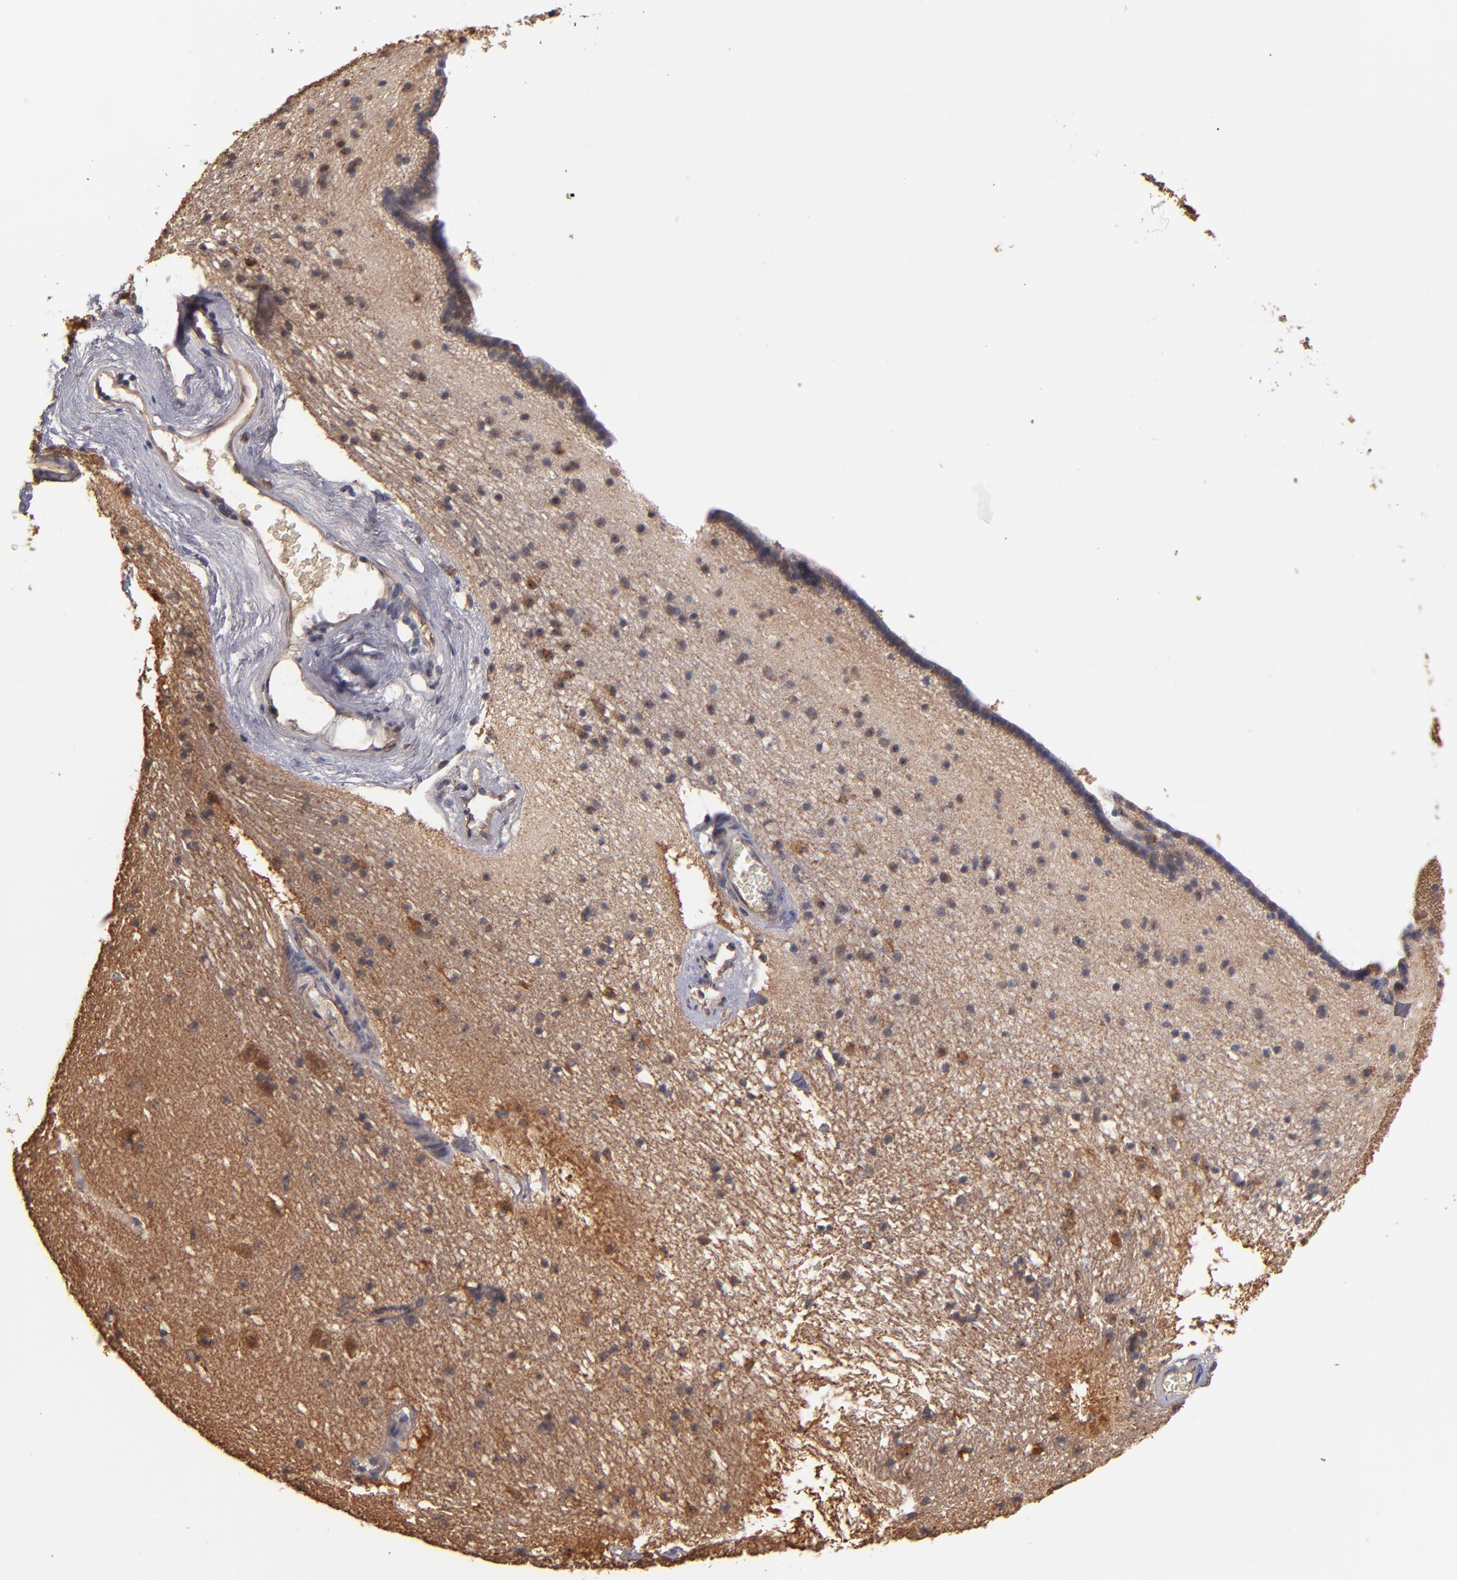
{"staining": {"intensity": "negative", "quantity": "none", "location": "none"}, "tissue": "caudate", "cell_type": "Glial cells", "image_type": "normal", "snomed": [{"axis": "morphology", "description": "Normal tissue, NOS"}, {"axis": "topography", "description": "Lateral ventricle wall"}], "caption": "The photomicrograph reveals no staining of glial cells in unremarkable caudate. (DAB (3,3'-diaminobenzidine) immunohistochemistry (IHC), high magnification).", "gene": "GMFB", "patient": {"sex": "male", "age": 45}}